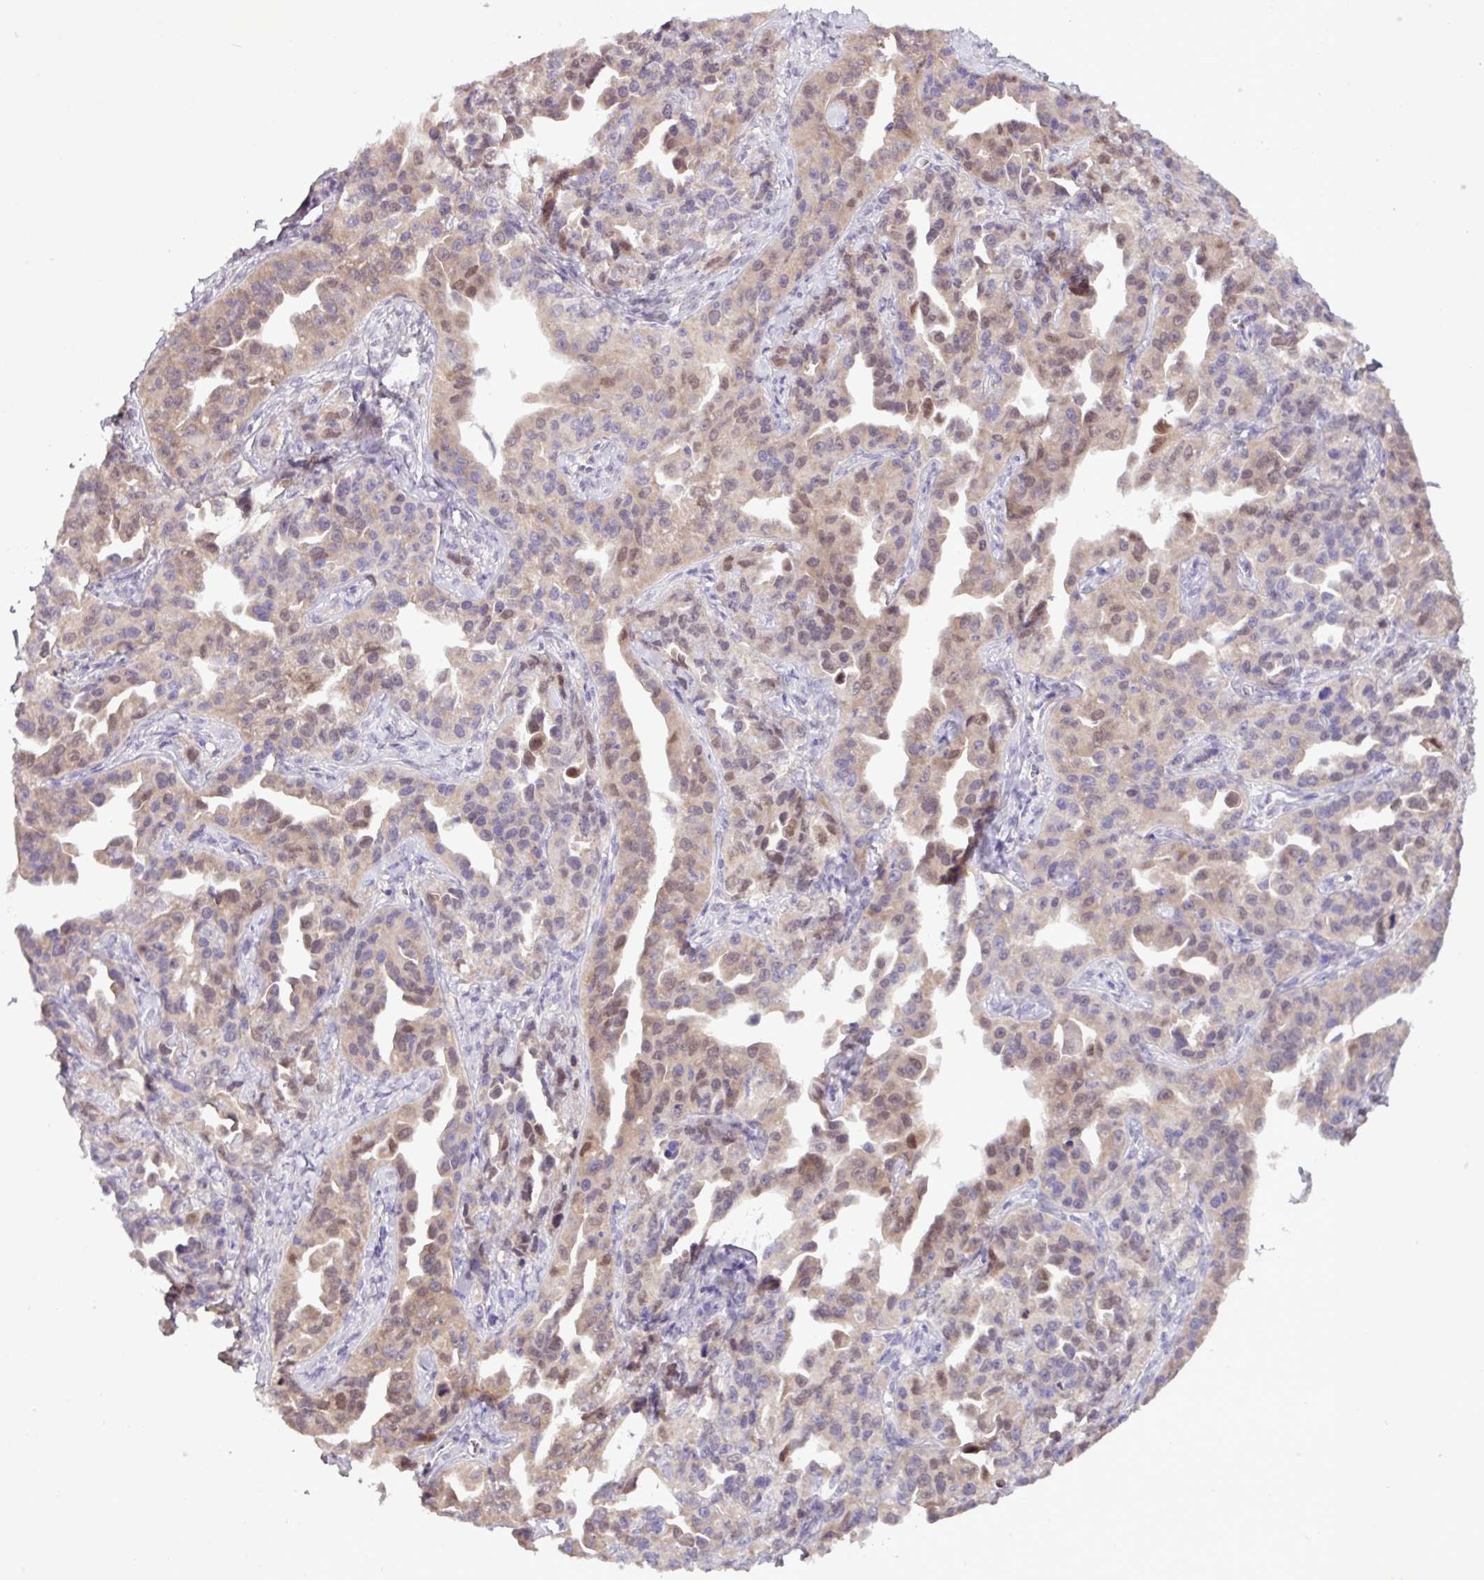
{"staining": {"intensity": "moderate", "quantity": "25%-75%", "location": "nuclear"}, "tissue": "ovarian cancer", "cell_type": "Tumor cells", "image_type": "cancer", "snomed": [{"axis": "morphology", "description": "Cystadenocarcinoma, serous, NOS"}, {"axis": "topography", "description": "Ovary"}], "caption": "Protein expression analysis of human serous cystadenocarcinoma (ovarian) reveals moderate nuclear expression in approximately 25%-75% of tumor cells.", "gene": "PAX8", "patient": {"sex": "female", "age": 75}}